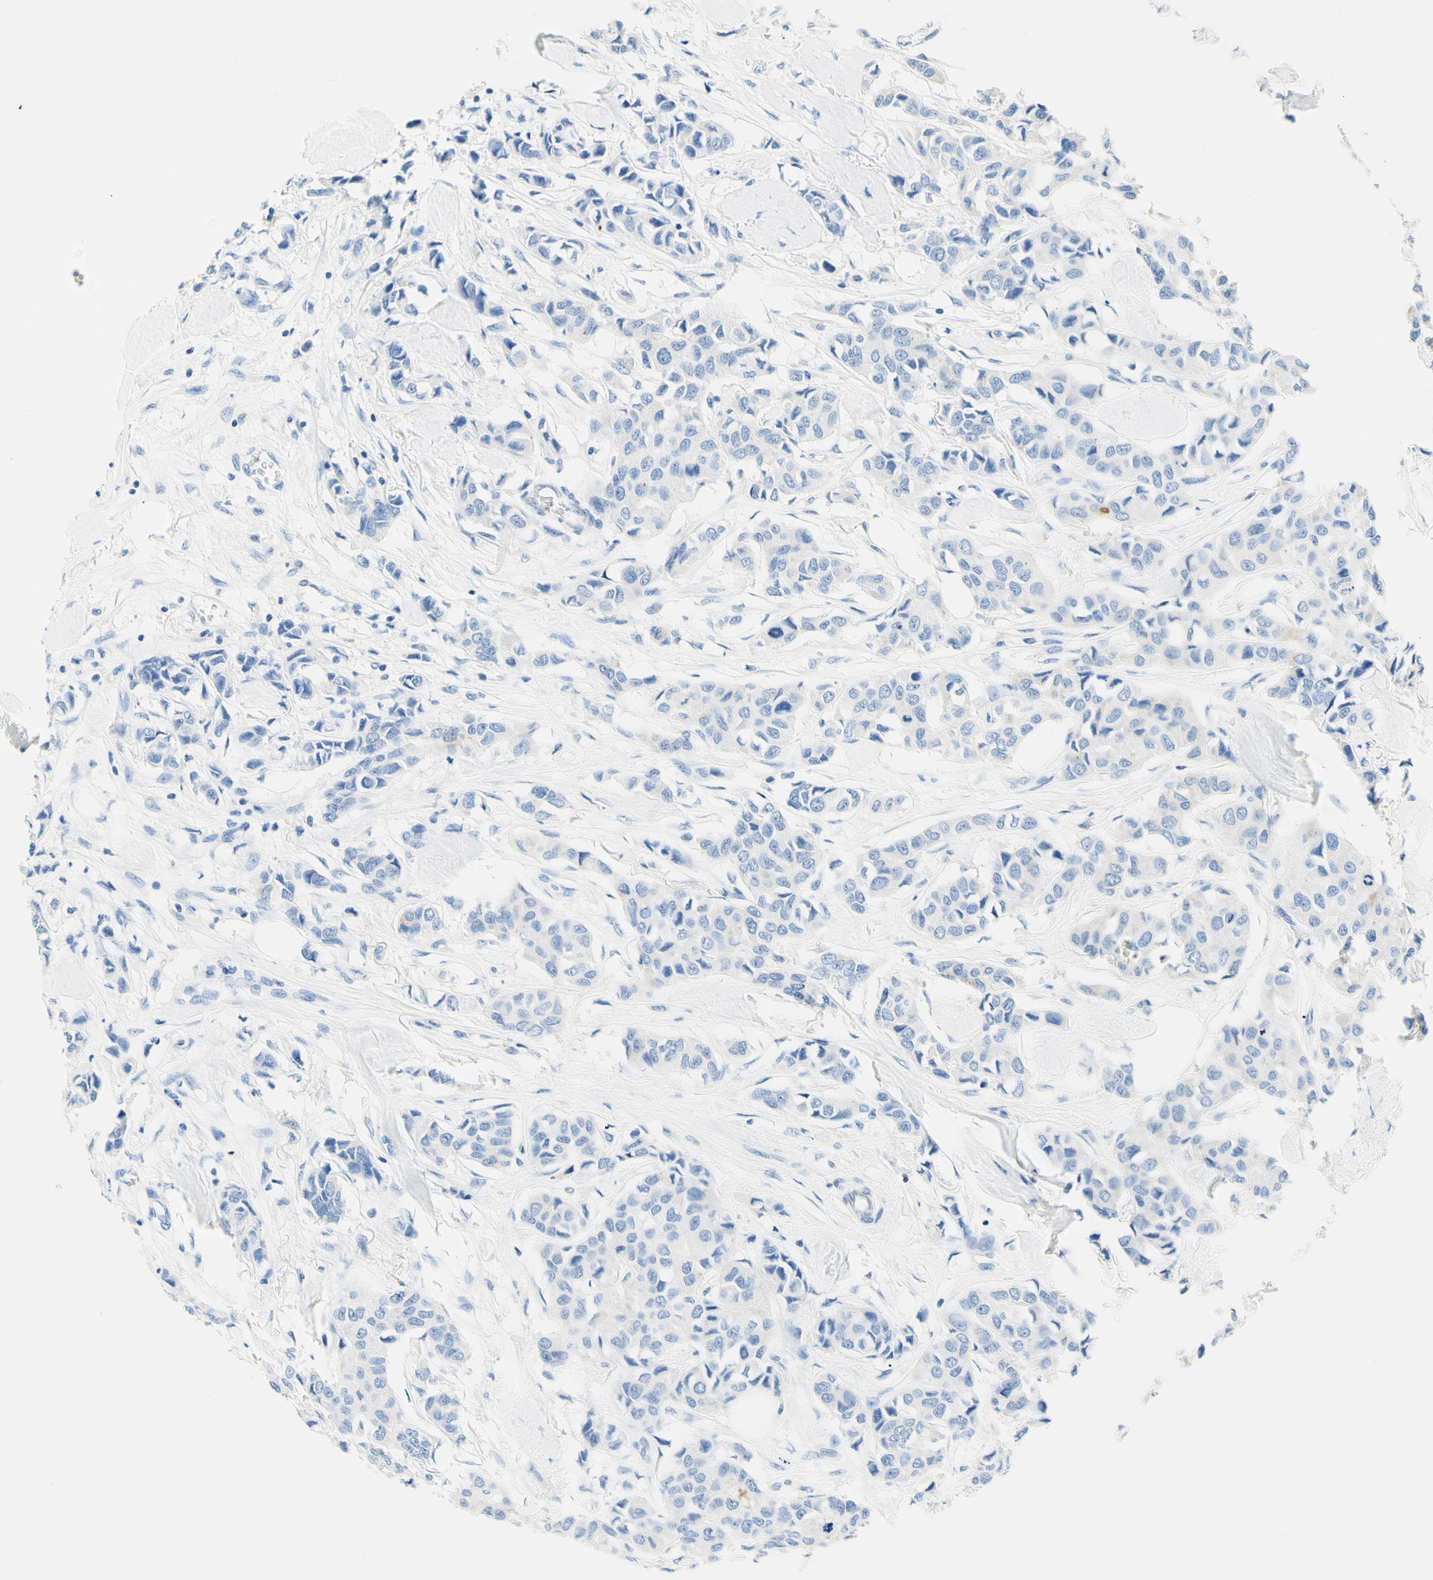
{"staining": {"intensity": "weak", "quantity": "<25%", "location": "cytoplasmic/membranous"}, "tissue": "breast cancer", "cell_type": "Tumor cells", "image_type": "cancer", "snomed": [{"axis": "morphology", "description": "Duct carcinoma"}, {"axis": "topography", "description": "Breast"}], "caption": "Immunohistochemistry photomicrograph of human breast cancer stained for a protein (brown), which demonstrates no staining in tumor cells.", "gene": "HPCA", "patient": {"sex": "female", "age": 80}}